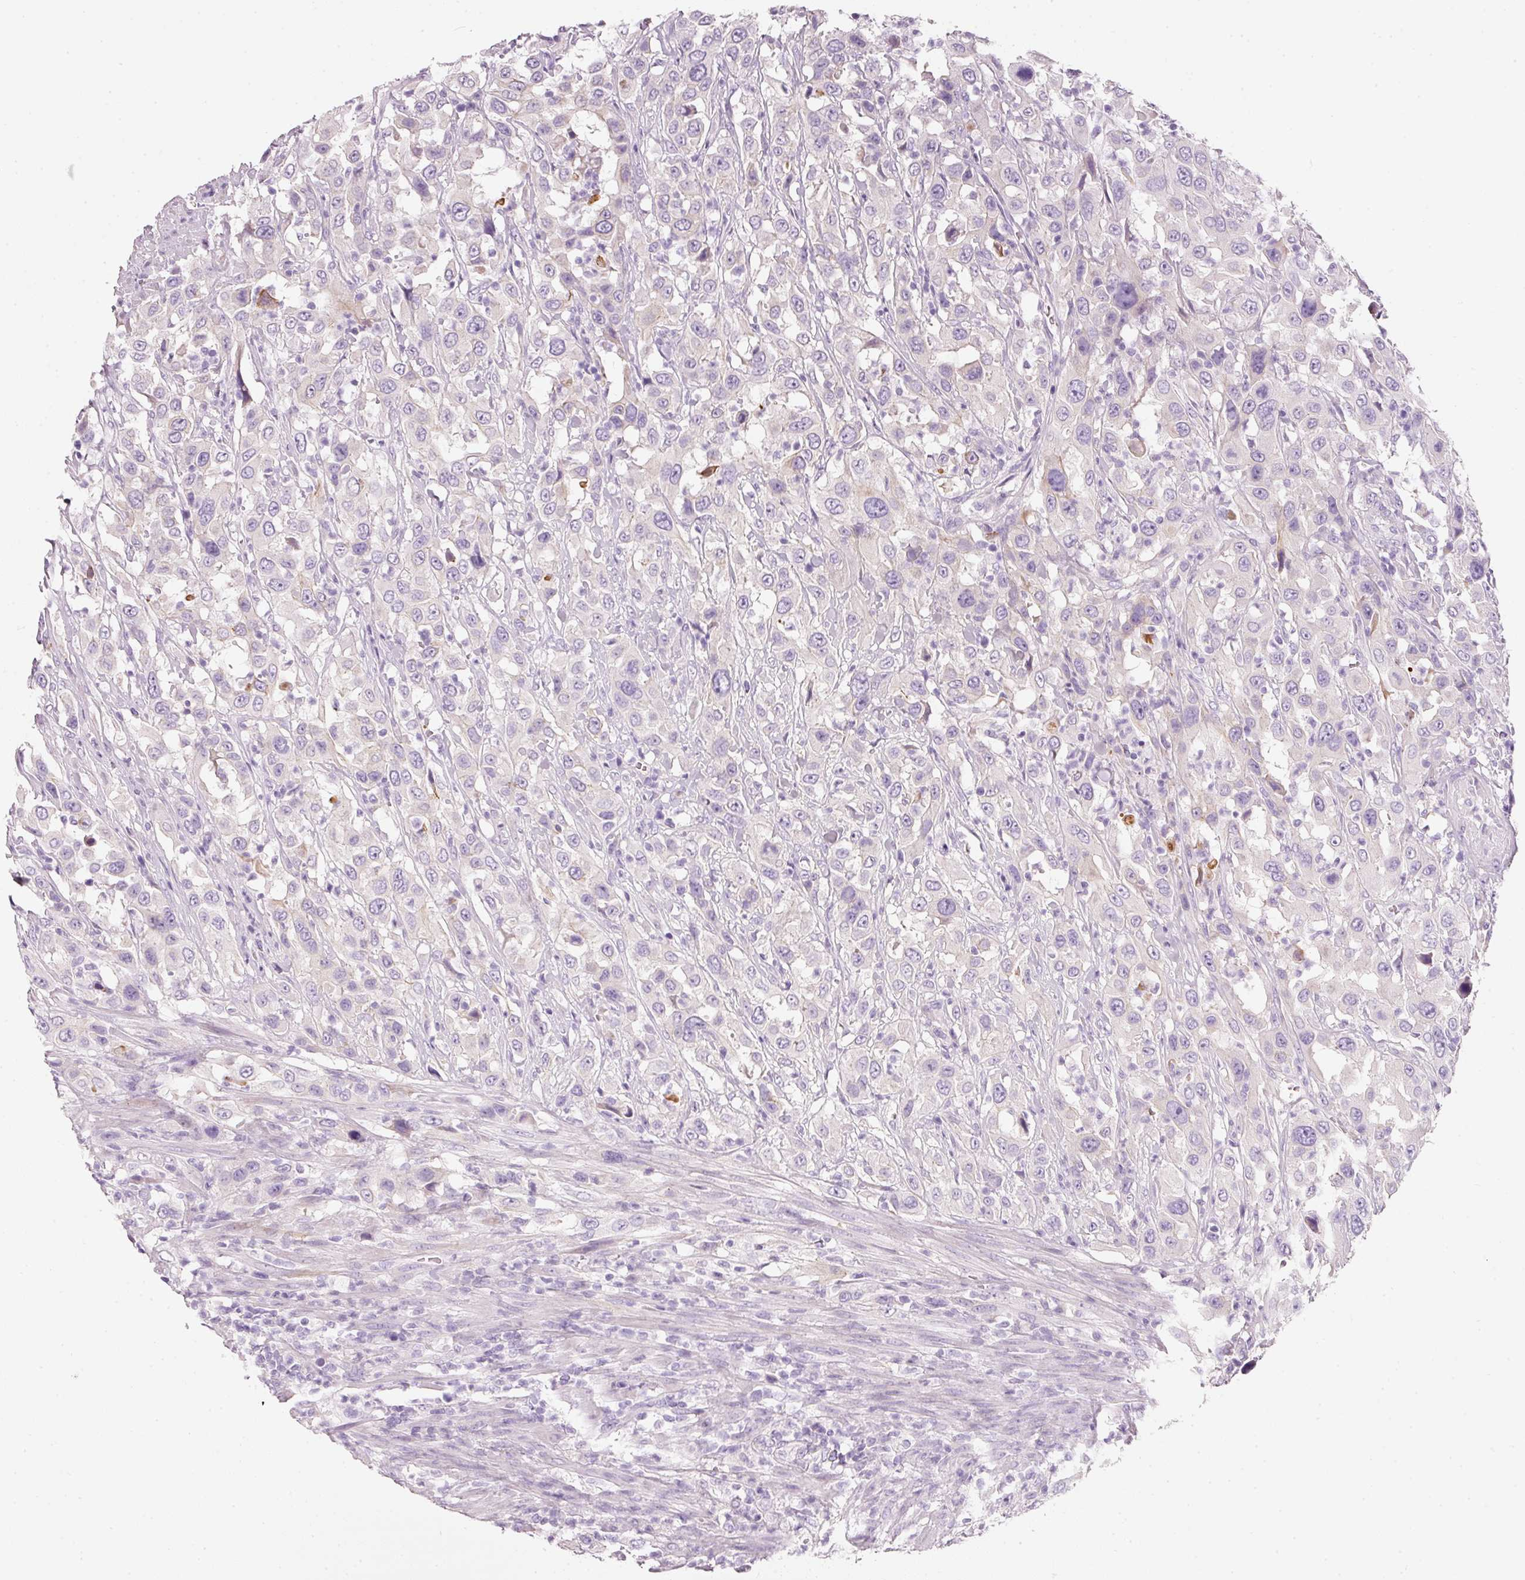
{"staining": {"intensity": "negative", "quantity": "none", "location": "none"}, "tissue": "urothelial cancer", "cell_type": "Tumor cells", "image_type": "cancer", "snomed": [{"axis": "morphology", "description": "Urothelial carcinoma, High grade"}, {"axis": "topography", "description": "Urinary bladder"}], "caption": "Histopathology image shows no protein positivity in tumor cells of high-grade urothelial carcinoma tissue.", "gene": "PDXDC1", "patient": {"sex": "male", "age": 61}}